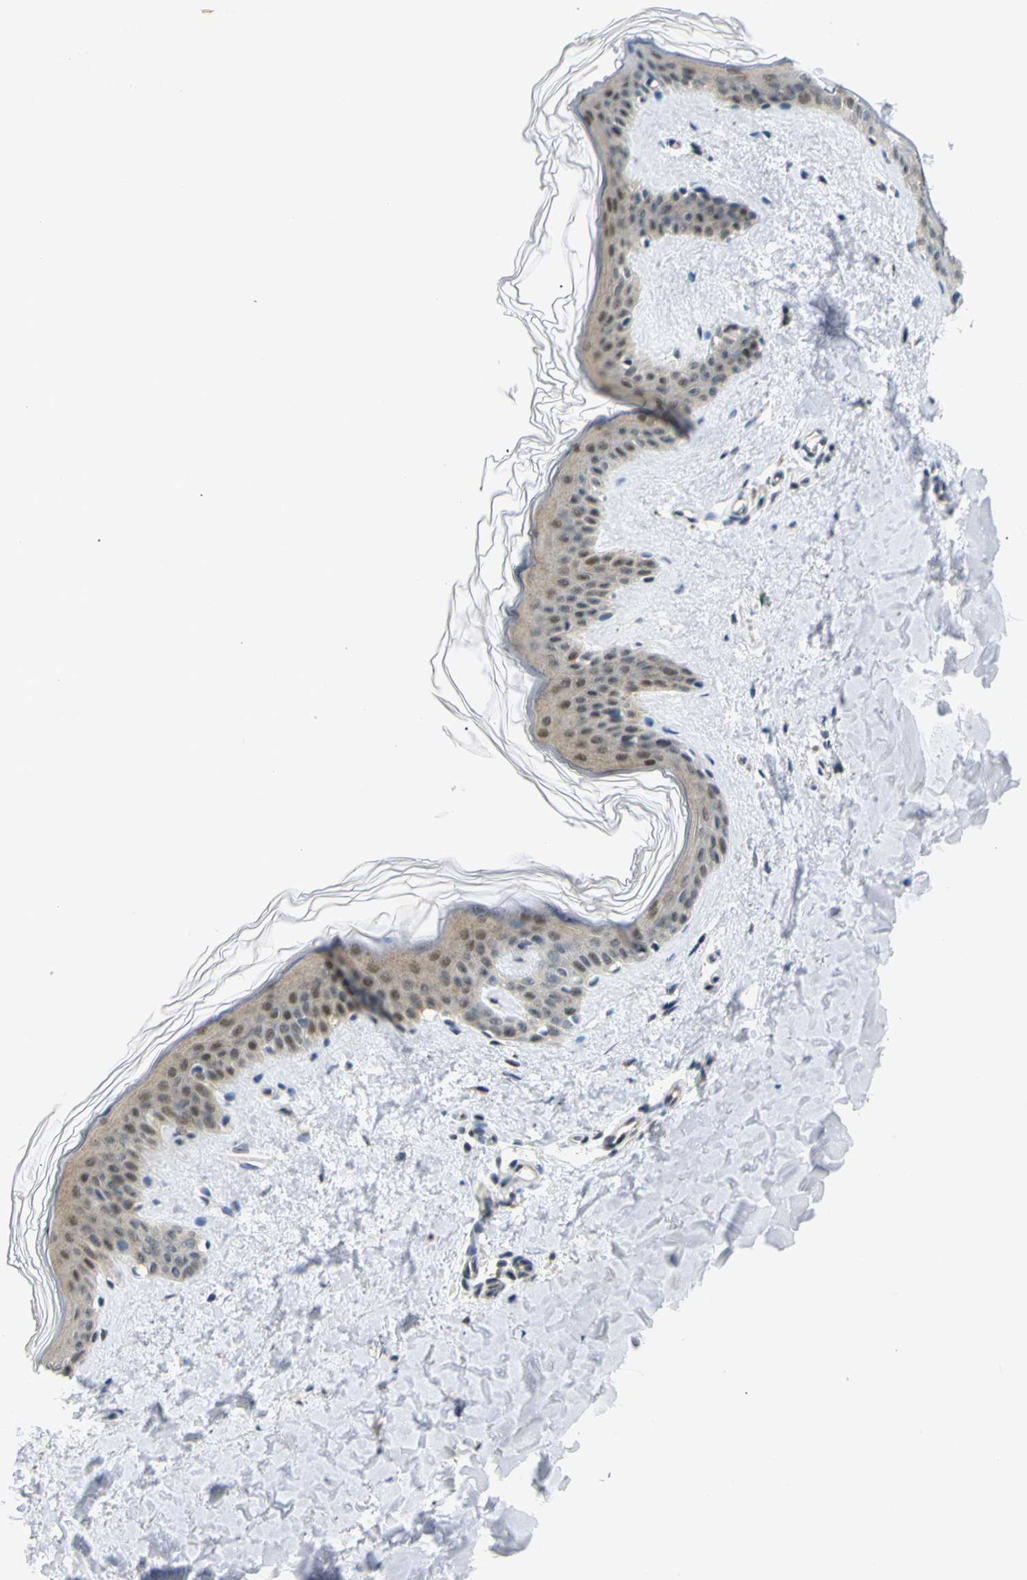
{"staining": {"intensity": "weak", "quantity": "25%-75%", "location": "cytoplasmic/membranous"}, "tissue": "skin", "cell_type": "Fibroblasts", "image_type": "normal", "snomed": [{"axis": "morphology", "description": "Normal tissue, NOS"}, {"axis": "topography", "description": "Skin"}], "caption": "Immunohistochemical staining of normal skin demonstrates 25%-75% levels of weak cytoplasmic/membranous protein staining in about 25%-75% of fibroblasts. Using DAB (brown) and hematoxylin (blue) stains, captured at high magnification using brightfield microscopy.", "gene": "SKP1", "patient": {"sex": "female", "age": 41}}